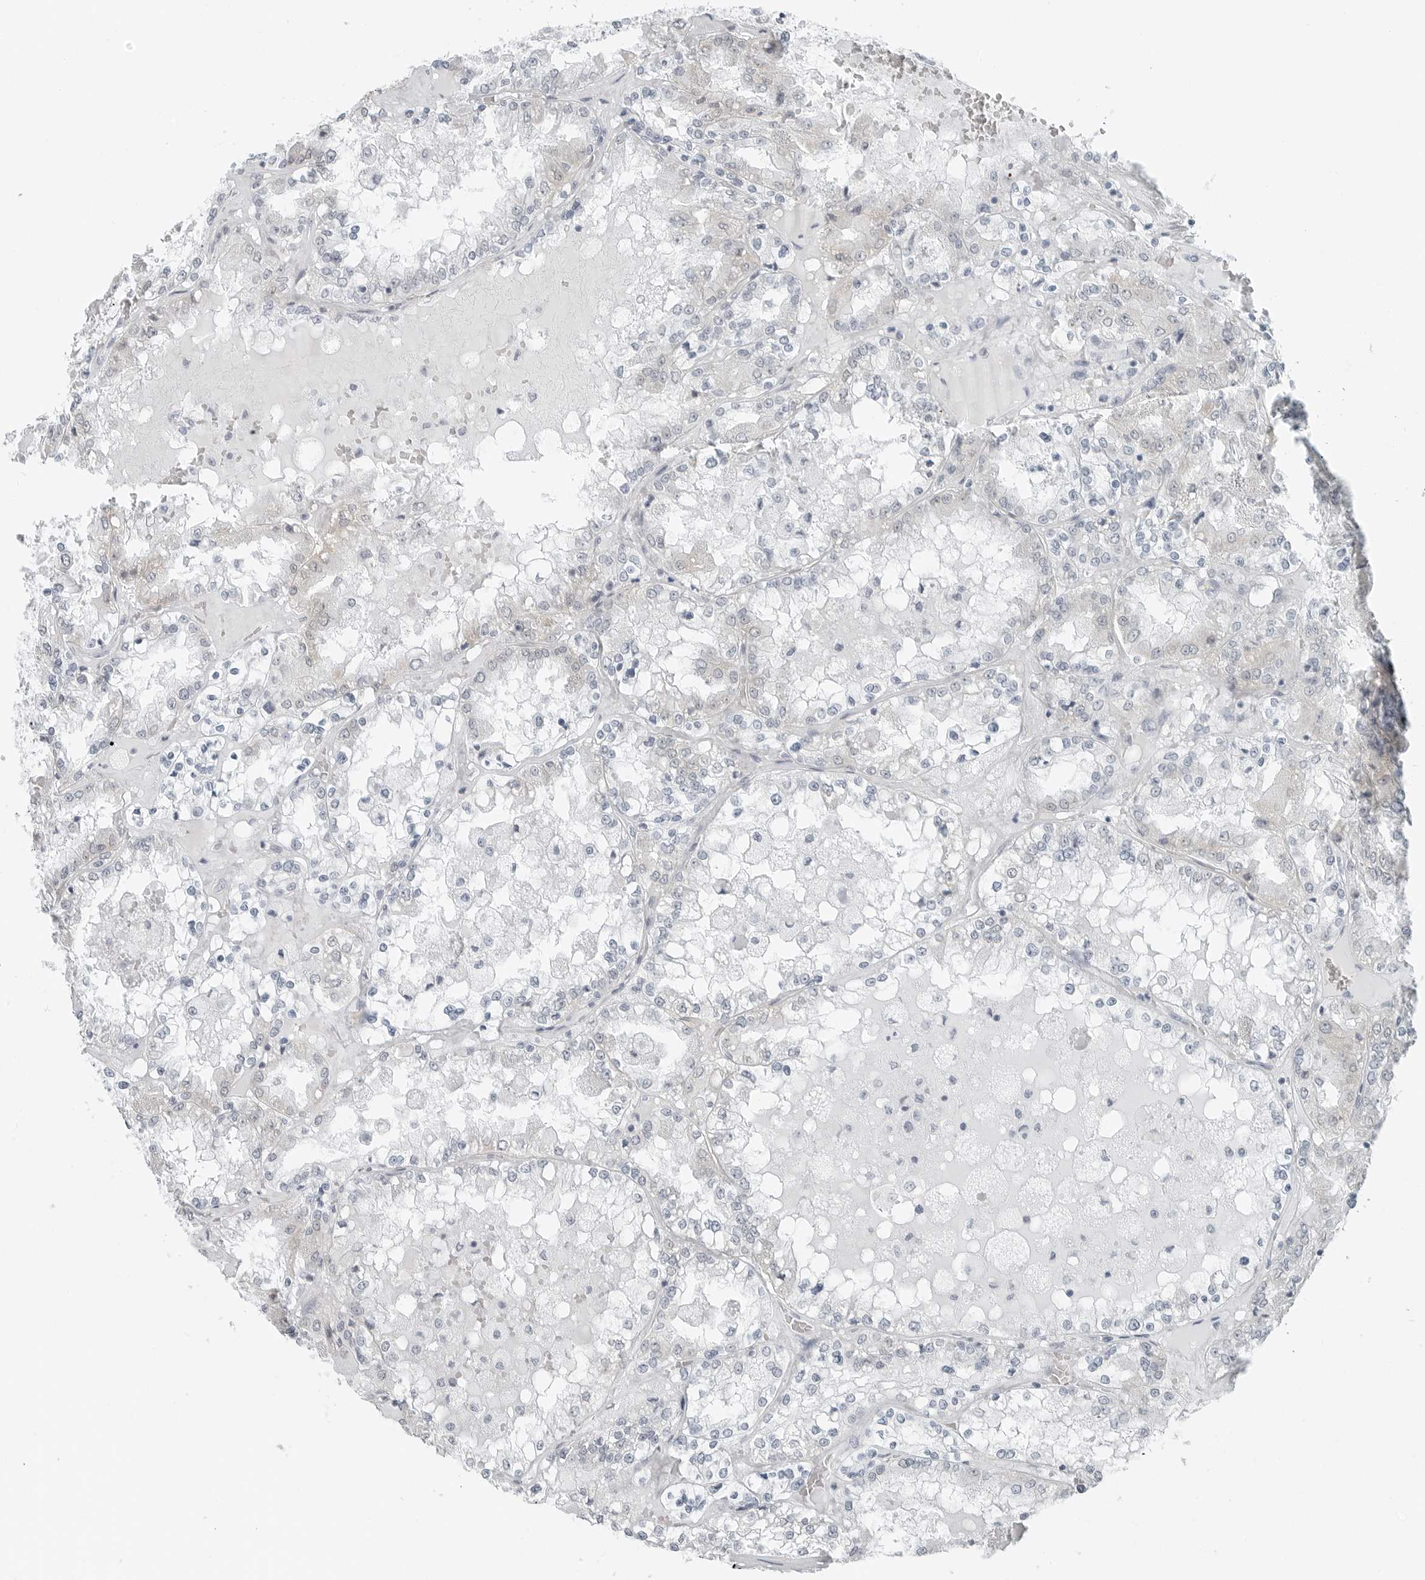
{"staining": {"intensity": "negative", "quantity": "none", "location": "none"}, "tissue": "renal cancer", "cell_type": "Tumor cells", "image_type": "cancer", "snomed": [{"axis": "morphology", "description": "Adenocarcinoma, NOS"}, {"axis": "topography", "description": "Kidney"}], "caption": "A micrograph of renal adenocarcinoma stained for a protein displays no brown staining in tumor cells. (Brightfield microscopy of DAB (3,3'-diaminobenzidine) immunohistochemistry at high magnification).", "gene": "XIRP1", "patient": {"sex": "female", "age": 56}}